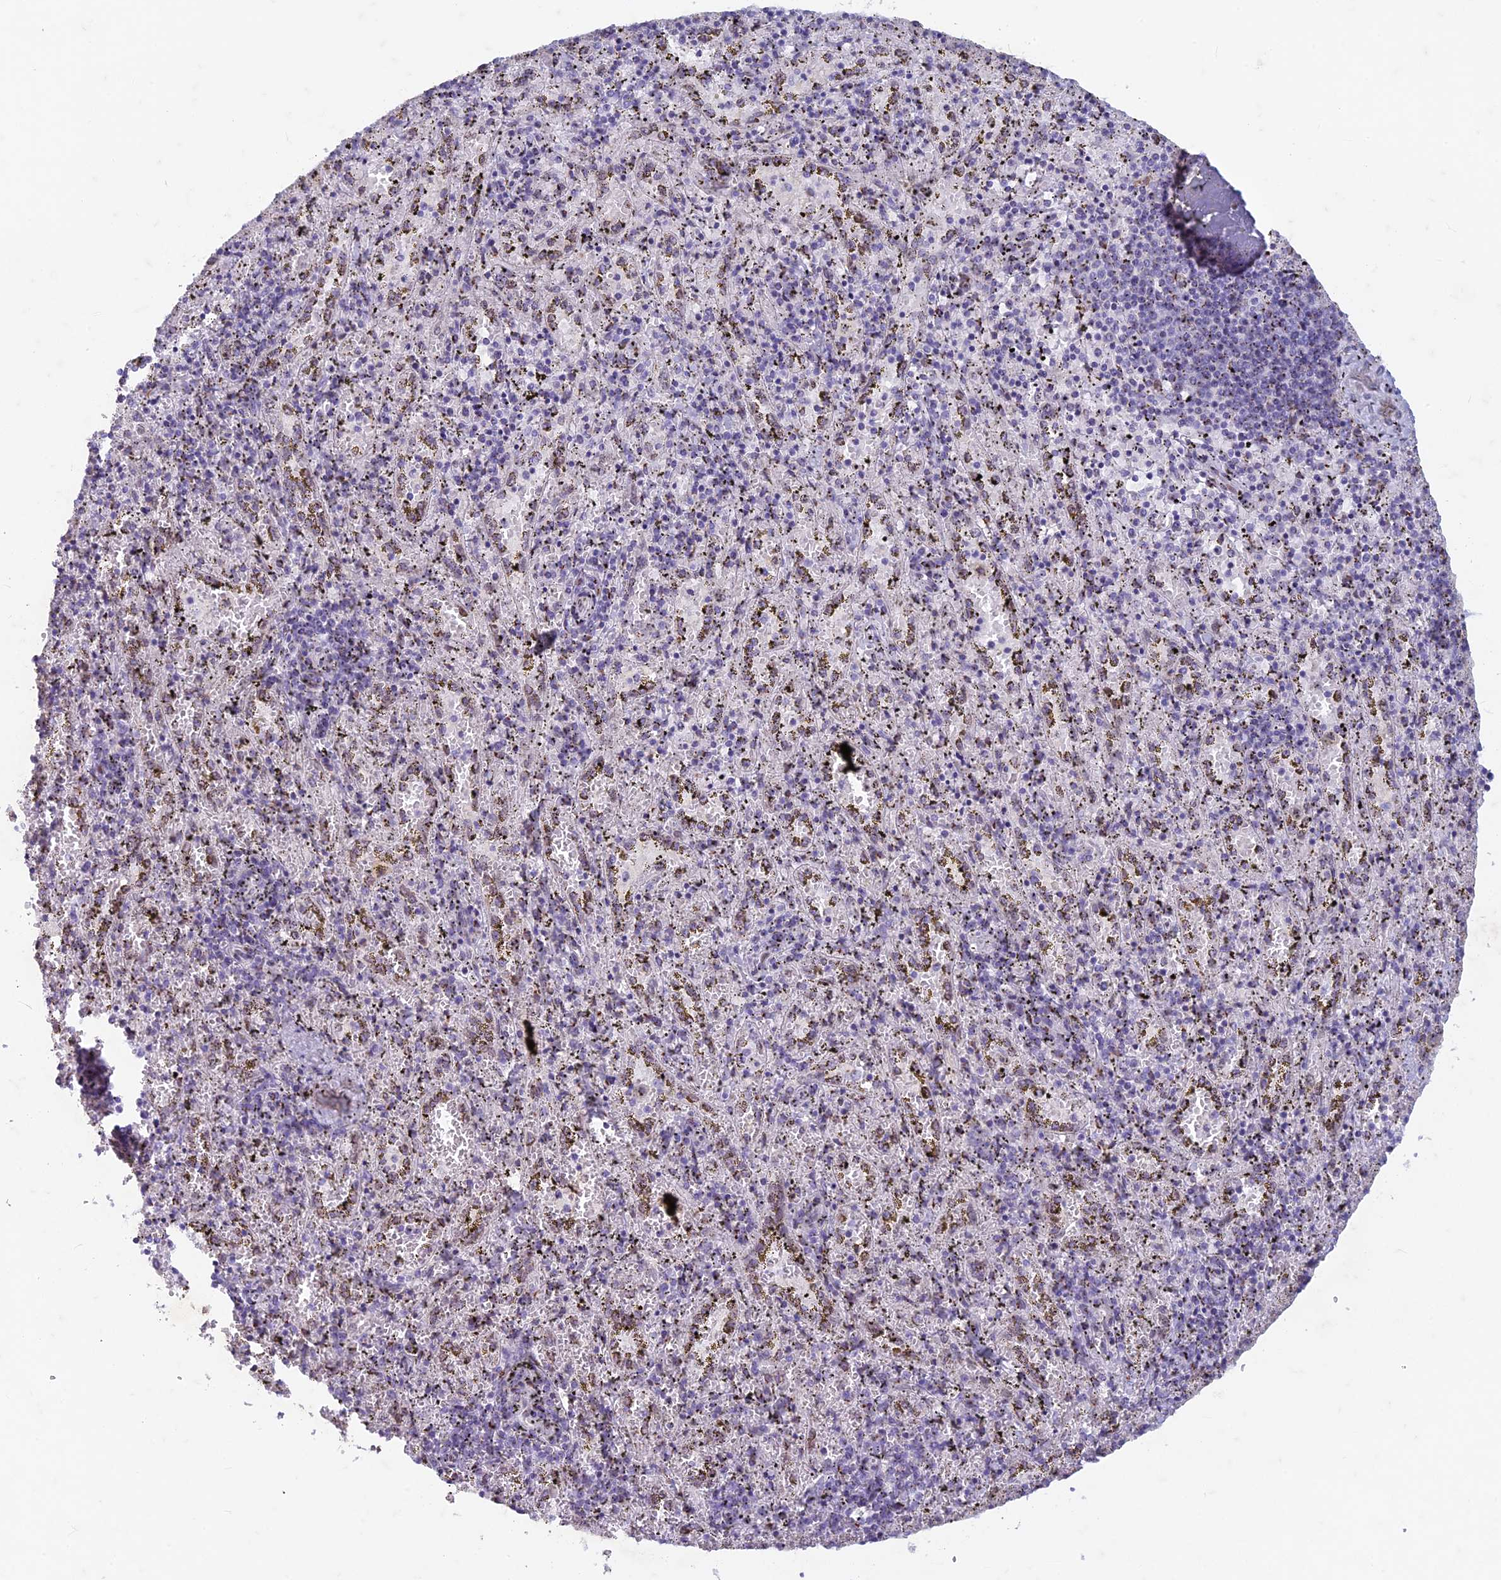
{"staining": {"intensity": "strong", "quantity": "<25%", "location": "cytoplasmic/membranous"}, "tissue": "spleen", "cell_type": "Cells in red pulp", "image_type": "normal", "snomed": [{"axis": "morphology", "description": "Normal tissue, NOS"}, {"axis": "topography", "description": "Spleen"}], "caption": "IHC (DAB (3,3'-diaminobenzidine)) staining of unremarkable human spleen exhibits strong cytoplasmic/membranous protein staining in about <25% of cells in red pulp.", "gene": "FAM3C", "patient": {"sex": "male", "age": 11}}